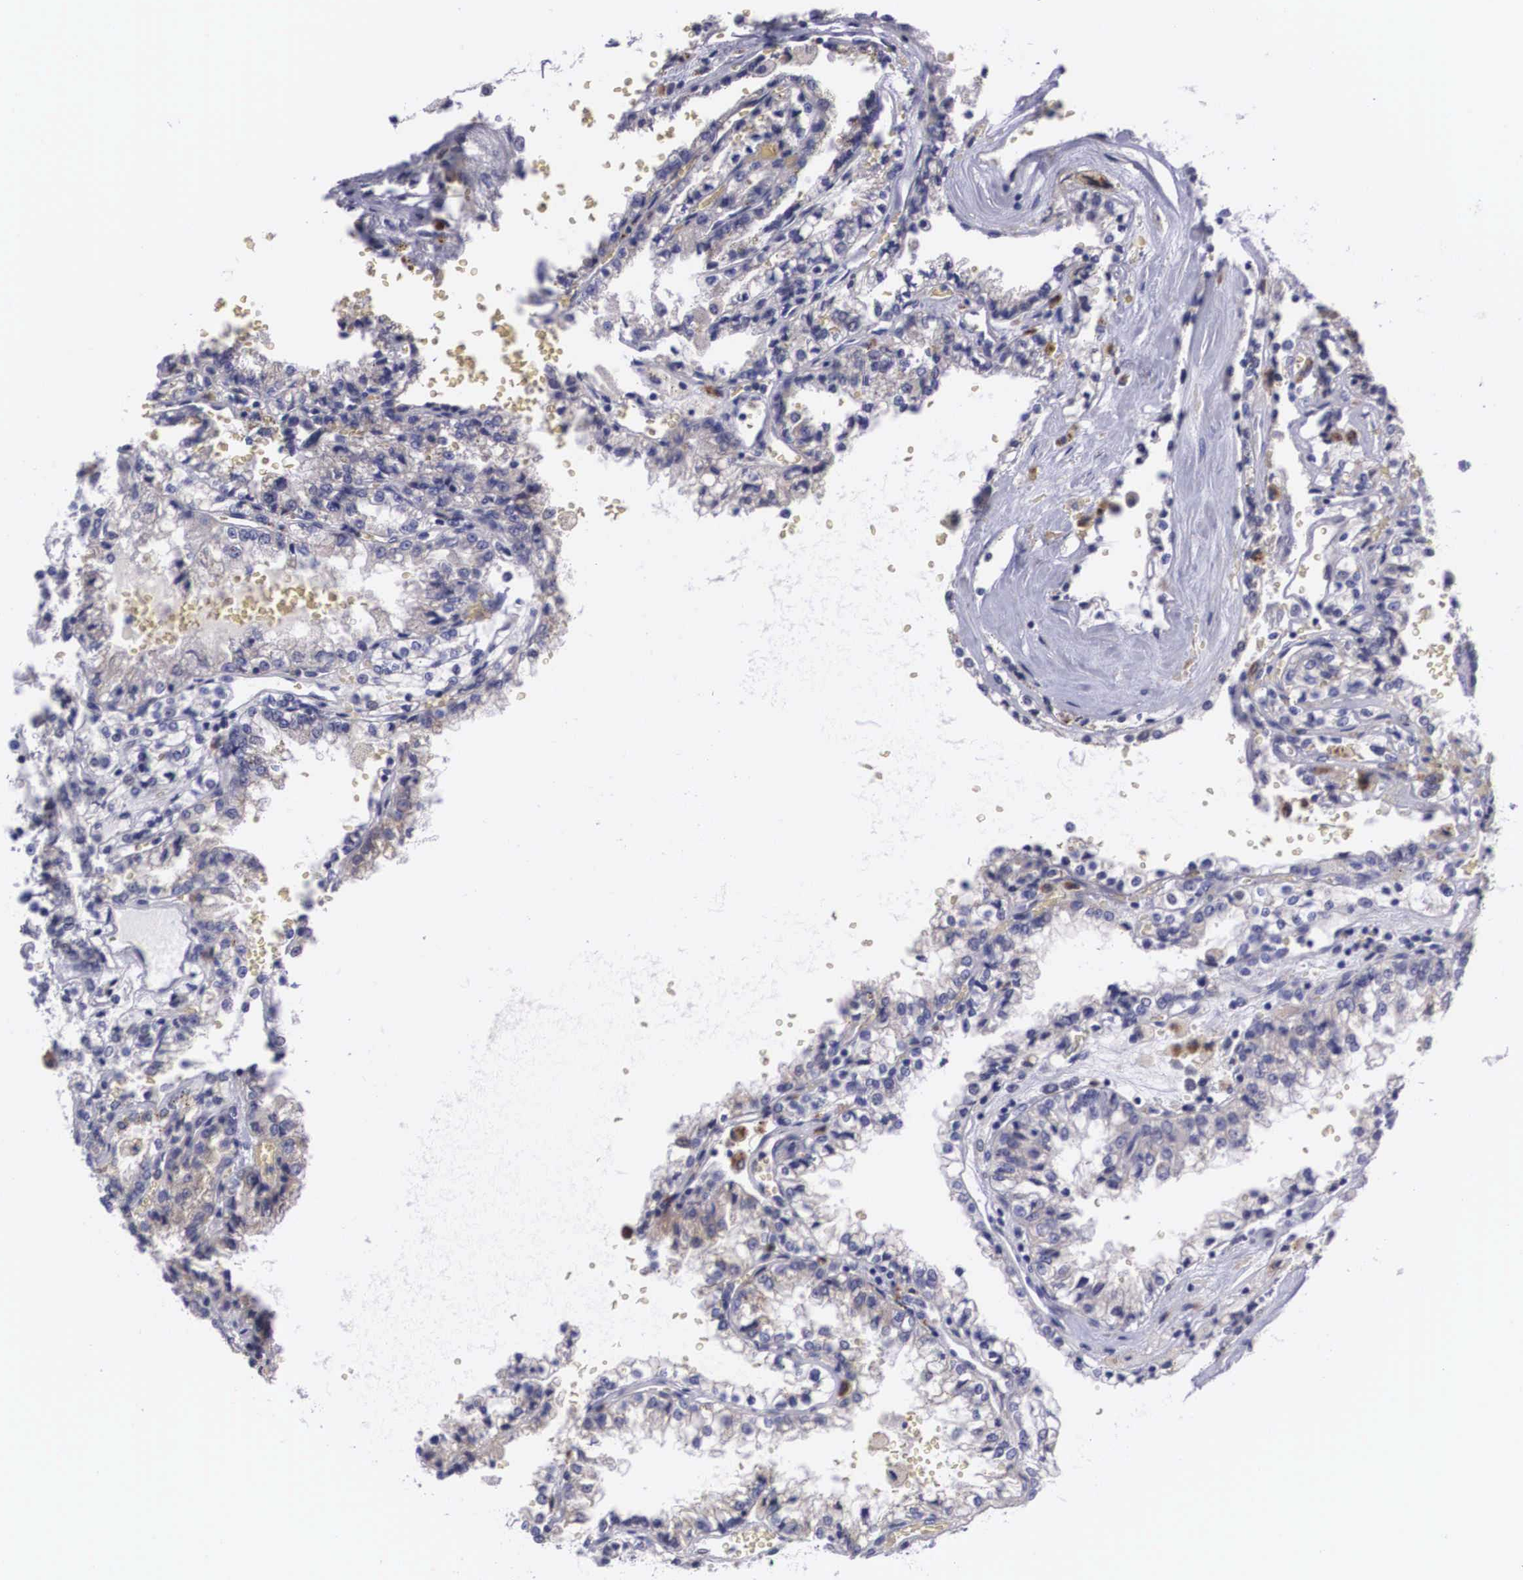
{"staining": {"intensity": "negative", "quantity": "none", "location": "none"}, "tissue": "renal cancer", "cell_type": "Tumor cells", "image_type": "cancer", "snomed": [{"axis": "morphology", "description": "Adenocarcinoma, NOS"}, {"axis": "topography", "description": "Kidney"}], "caption": "Tumor cells show no significant staining in renal cancer.", "gene": "CRELD2", "patient": {"sex": "female", "age": 56}}